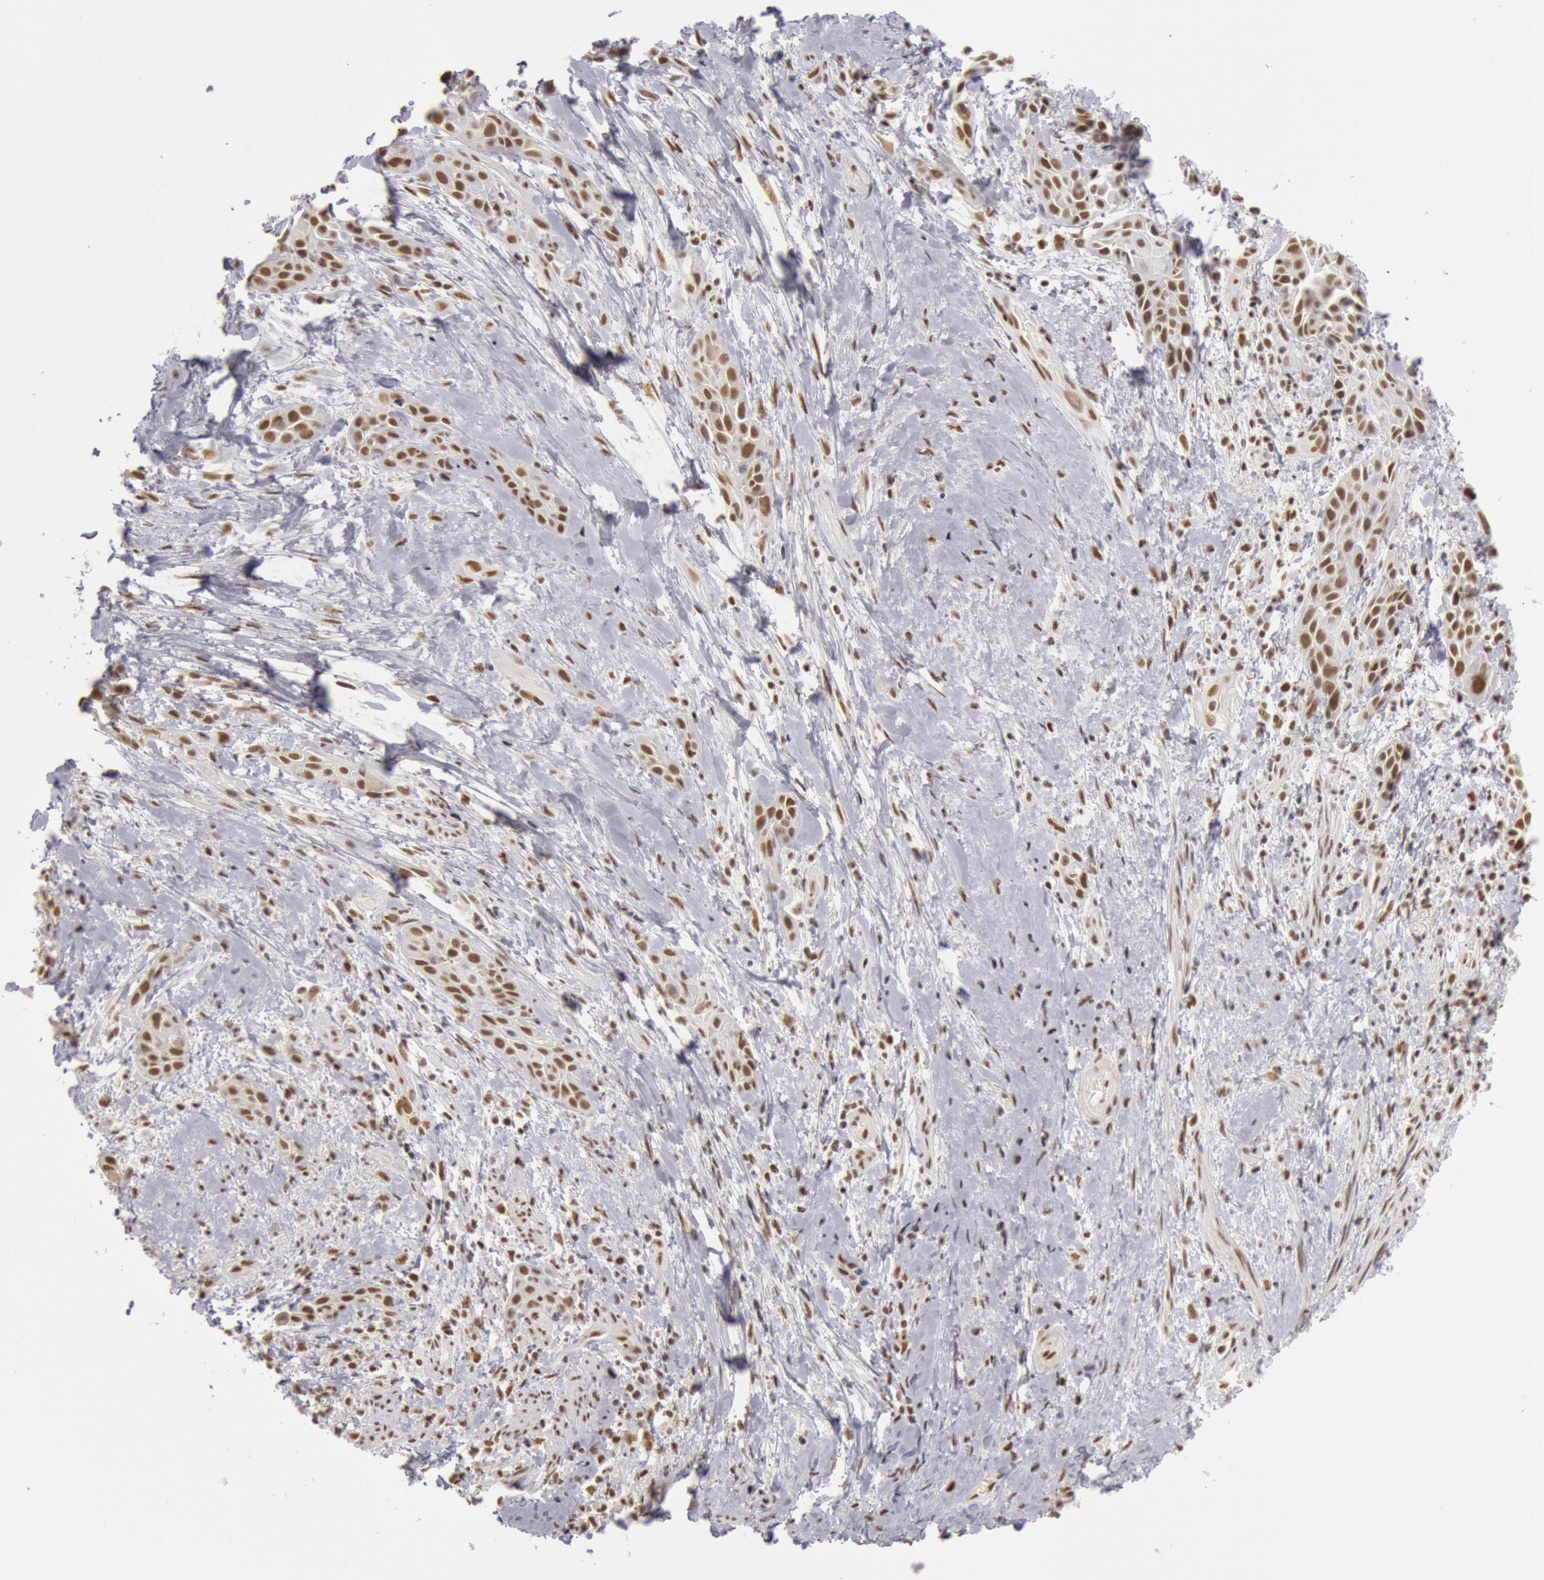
{"staining": {"intensity": "moderate", "quantity": ">75%", "location": "nuclear"}, "tissue": "skin cancer", "cell_type": "Tumor cells", "image_type": "cancer", "snomed": [{"axis": "morphology", "description": "Squamous cell carcinoma, NOS"}, {"axis": "topography", "description": "Skin"}, {"axis": "topography", "description": "Anal"}], "caption": "A brown stain shows moderate nuclear expression of a protein in human squamous cell carcinoma (skin) tumor cells. The staining is performed using DAB brown chromogen to label protein expression. The nuclei are counter-stained blue using hematoxylin.", "gene": "ESS2", "patient": {"sex": "male", "age": 64}}